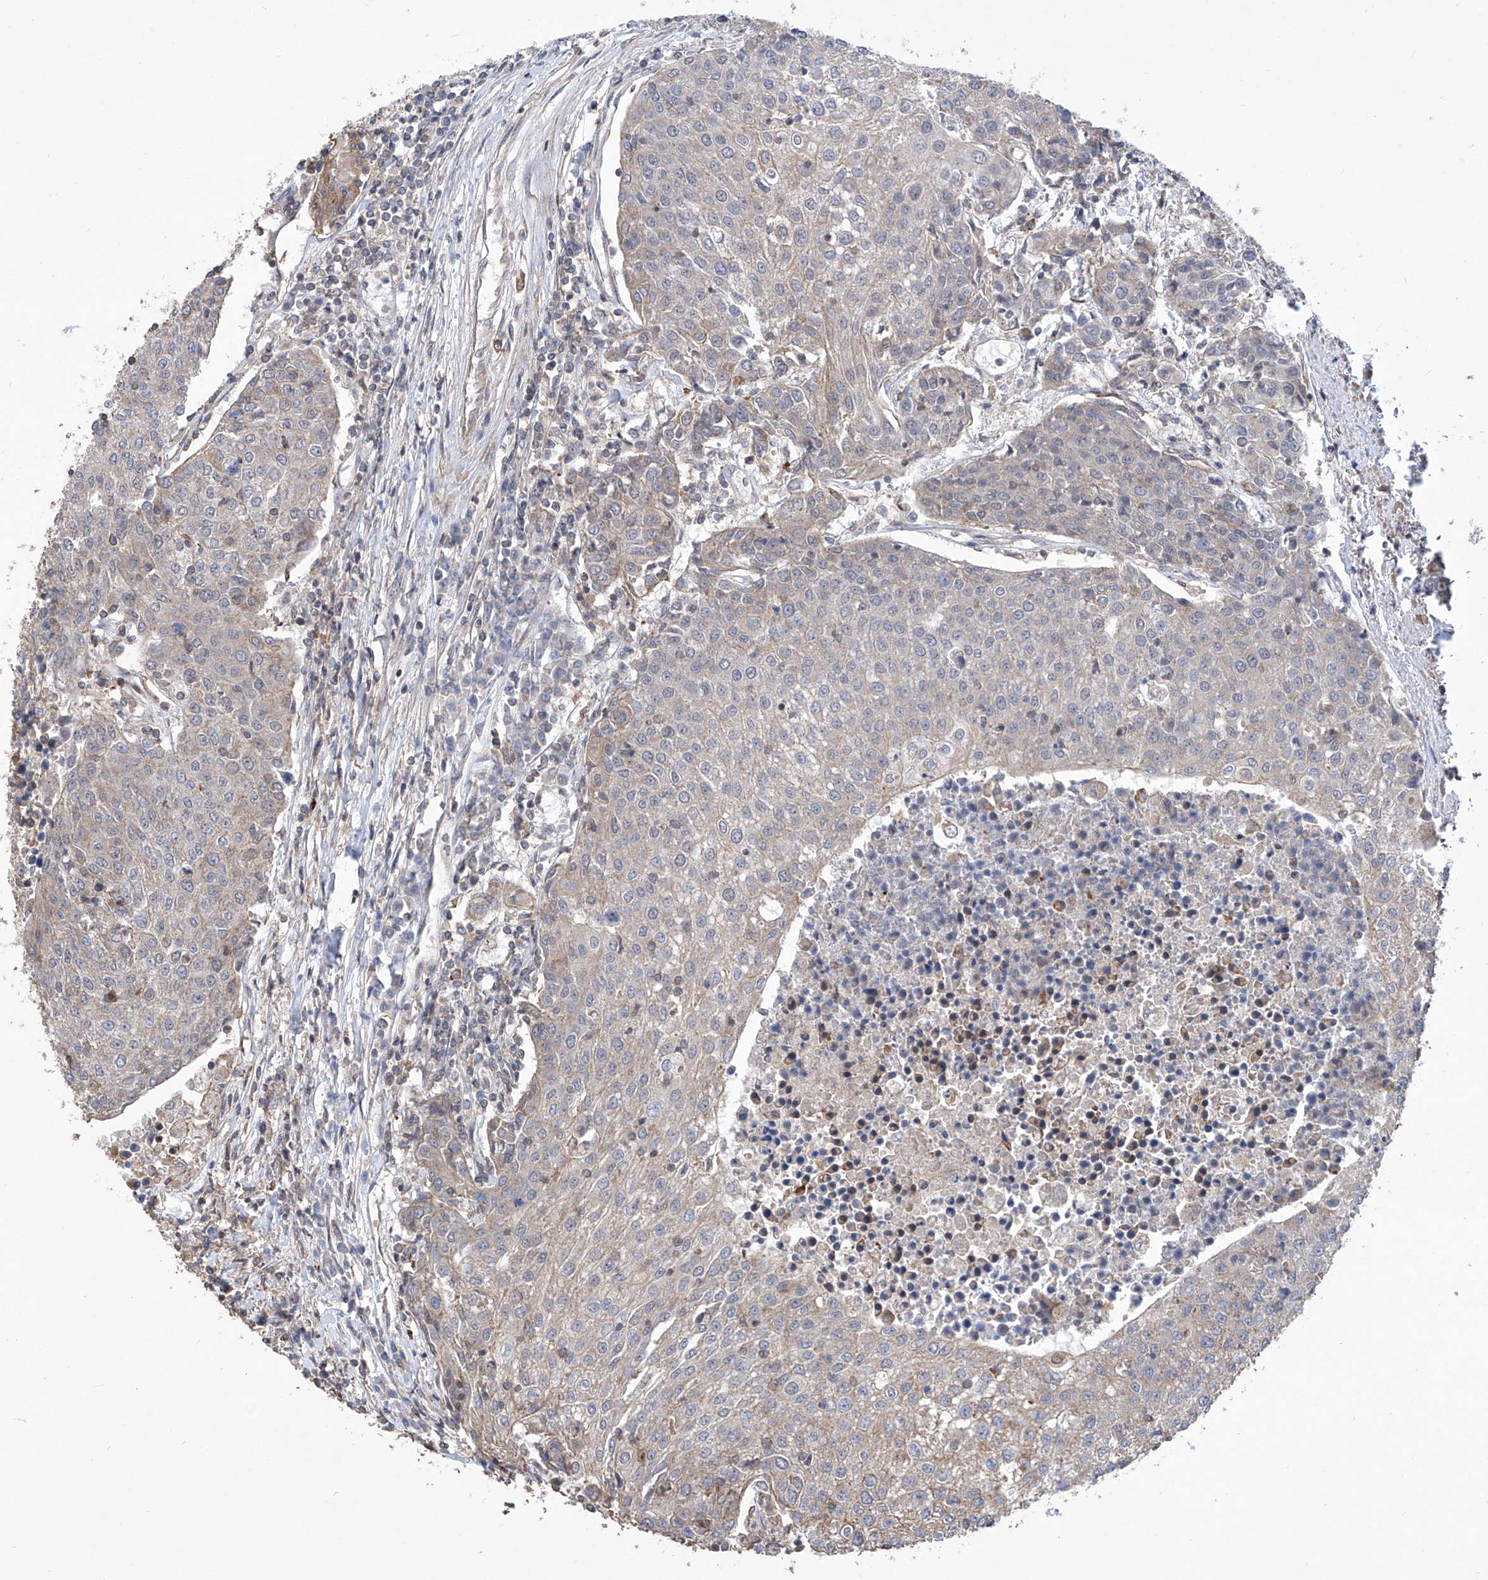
{"staining": {"intensity": "negative", "quantity": "none", "location": "none"}, "tissue": "urothelial cancer", "cell_type": "Tumor cells", "image_type": "cancer", "snomed": [{"axis": "morphology", "description": "Urothelial carcinoma, High grade"}, {"axis": "topography", "description": "Urinary bladder"}], "caption": "This is an immunohistochemistry image of human high-grade urothelial carcinoma. There is no expression in tumor cells.", "gene": "KIFC2", "patient": {"sex": "female", "age": 85}}